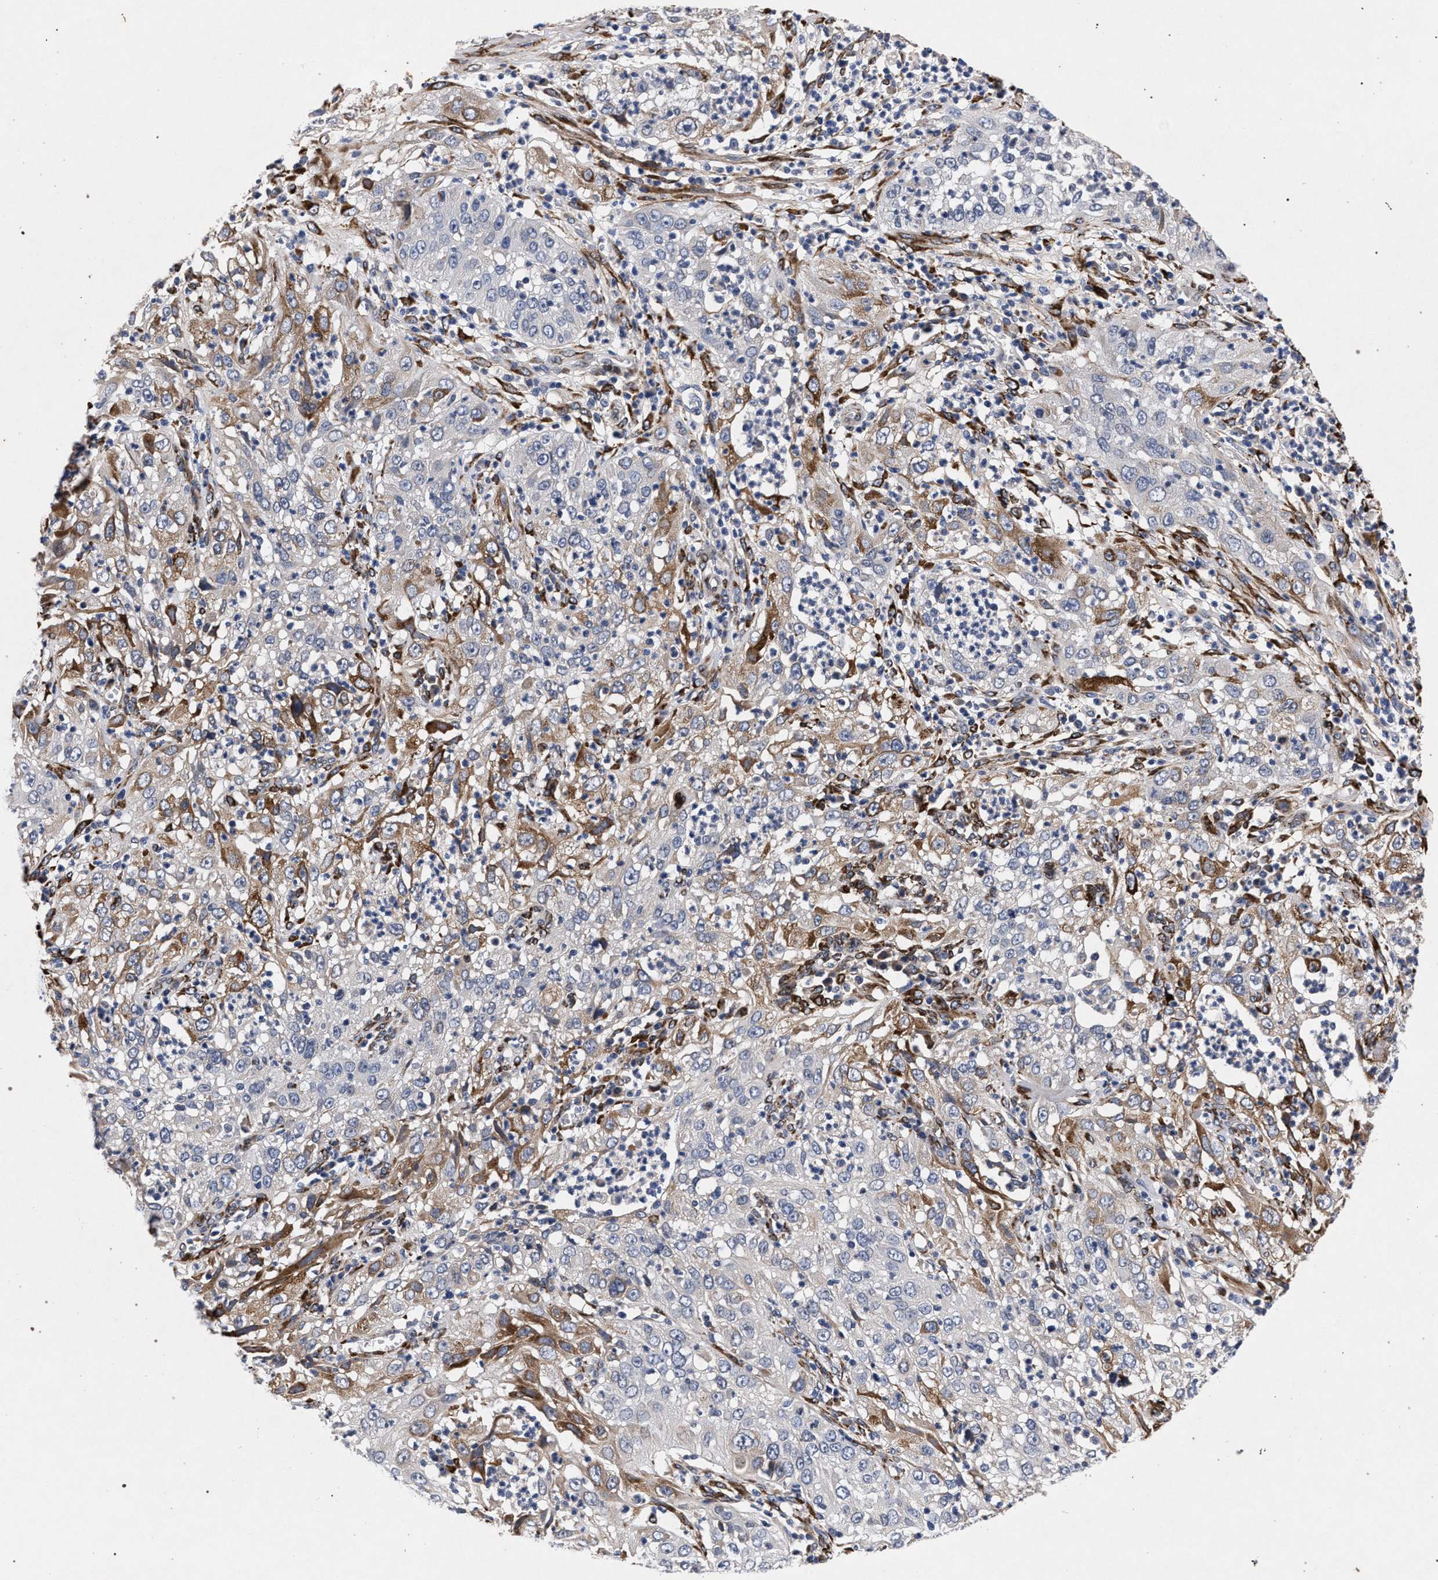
{"staining": {"intensity": "moderate", "quantity": "<25%", "location": "cytoplasmic/membranous"}, "tissue": "cervical cancer", "cell_type": "Tumor cells", "image_type": "cancer", "snomed": [{"axis": "morphology", "description": "Squamous cell carcinoma, NOS"}, {"axis": "topography", "description": "Cervix"}], "caption": "Immunohistochemistry of human cervical cancer (squamous cell carcinoma) exhibits low levels of moderate cytoplasmic/membranous expression in about <25% of tumor cells.", "gene": "NEK7", "patient": {"sex": "female", "age": 32}}